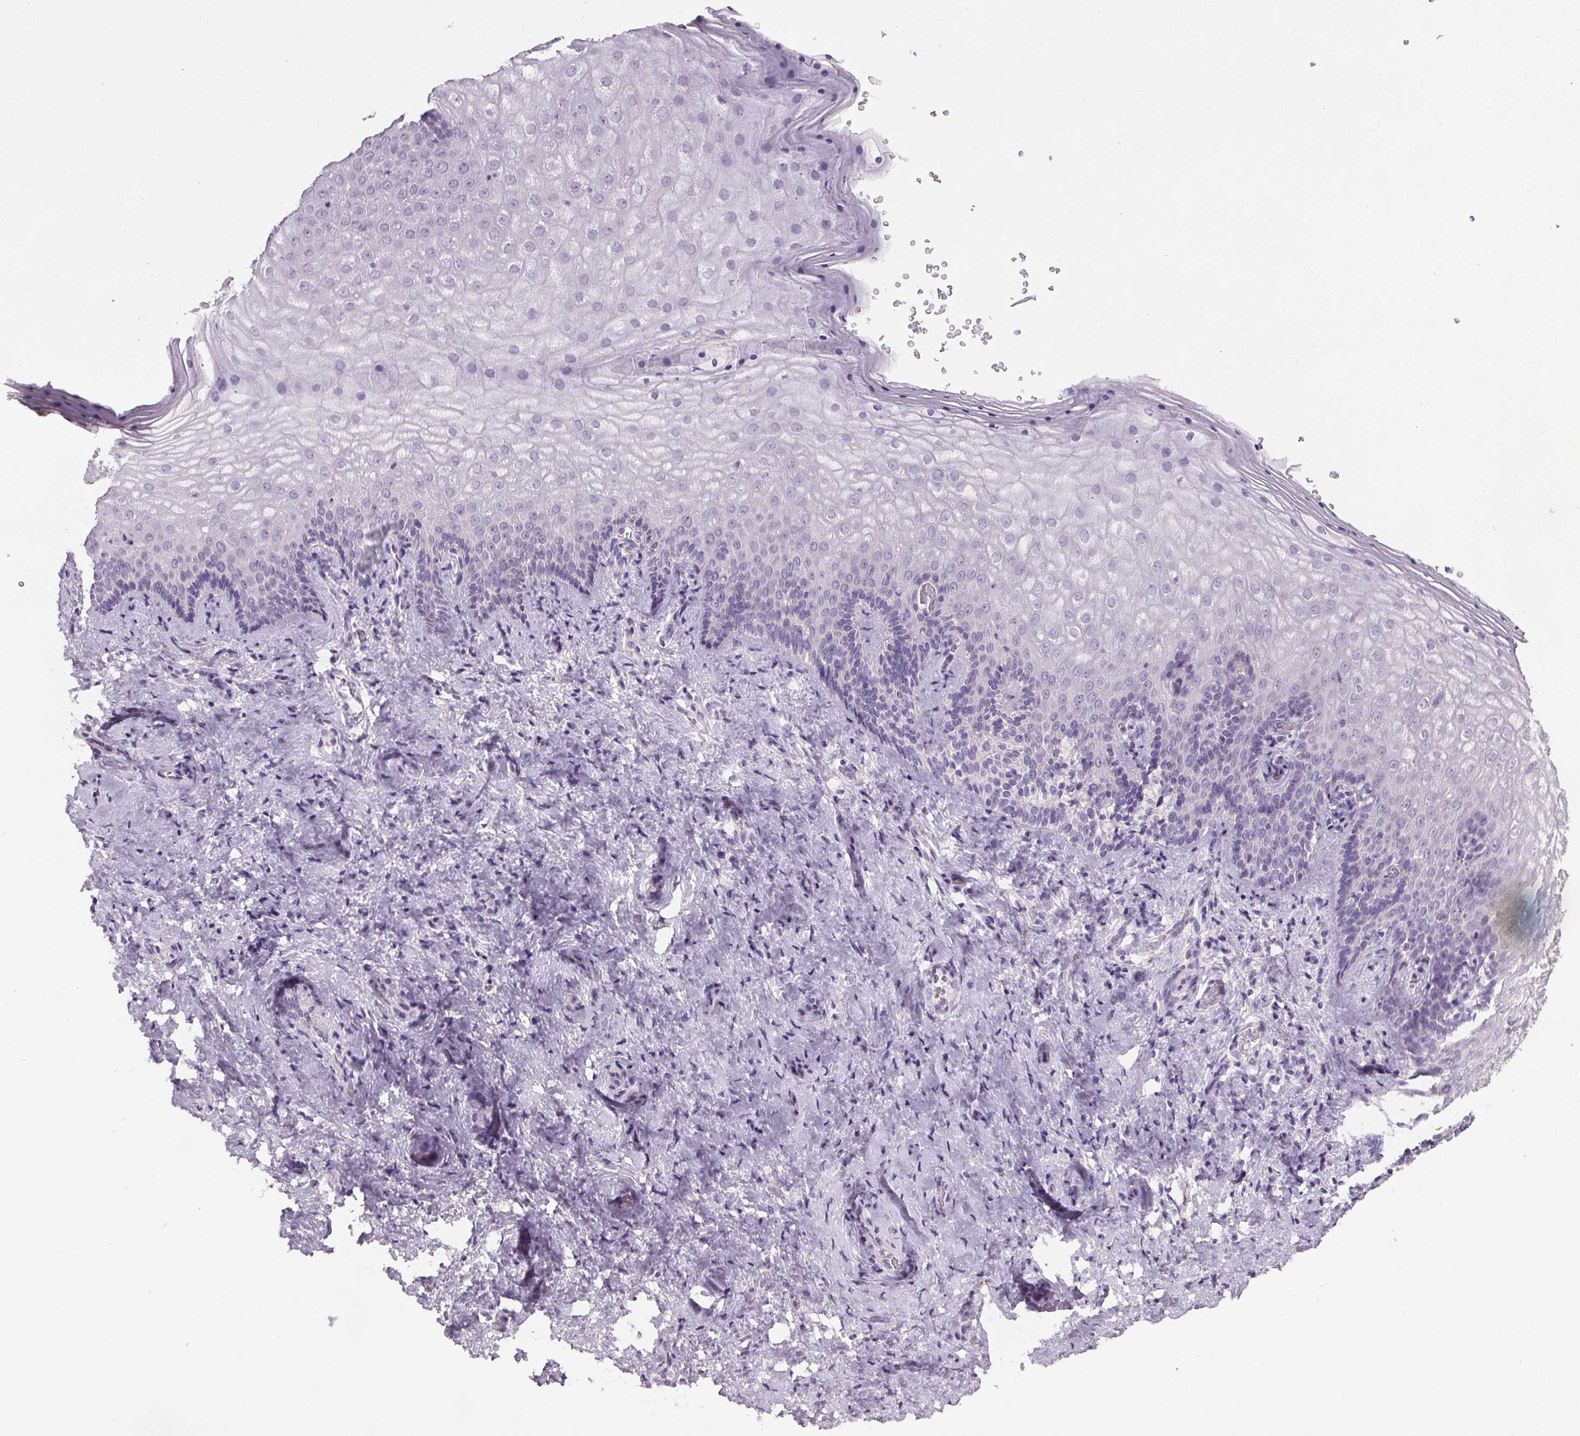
{"staining": {"intensity": "negative", "quantity": "none", "location": "none"}, "tissue": "vagina", "cell_type": "Squamous epithelial cells", "image_type": "normal", "snomed": [{"axis": "morphology", "description": "Normal tissue, NOS"}, {"axis": "topography", "description": "Vagina"}], "caption": "Normal vagina was stained to show a protein in brown. There is no significant positivity in squamous epithelial cells. Brightfield microscopy of immunohistochemistry stained with DAB (brown) and hematoxylin (blue), captured at high magnification.", "gene": "GPIHBP1", "patient": {"sex": "female", "age": 42}}